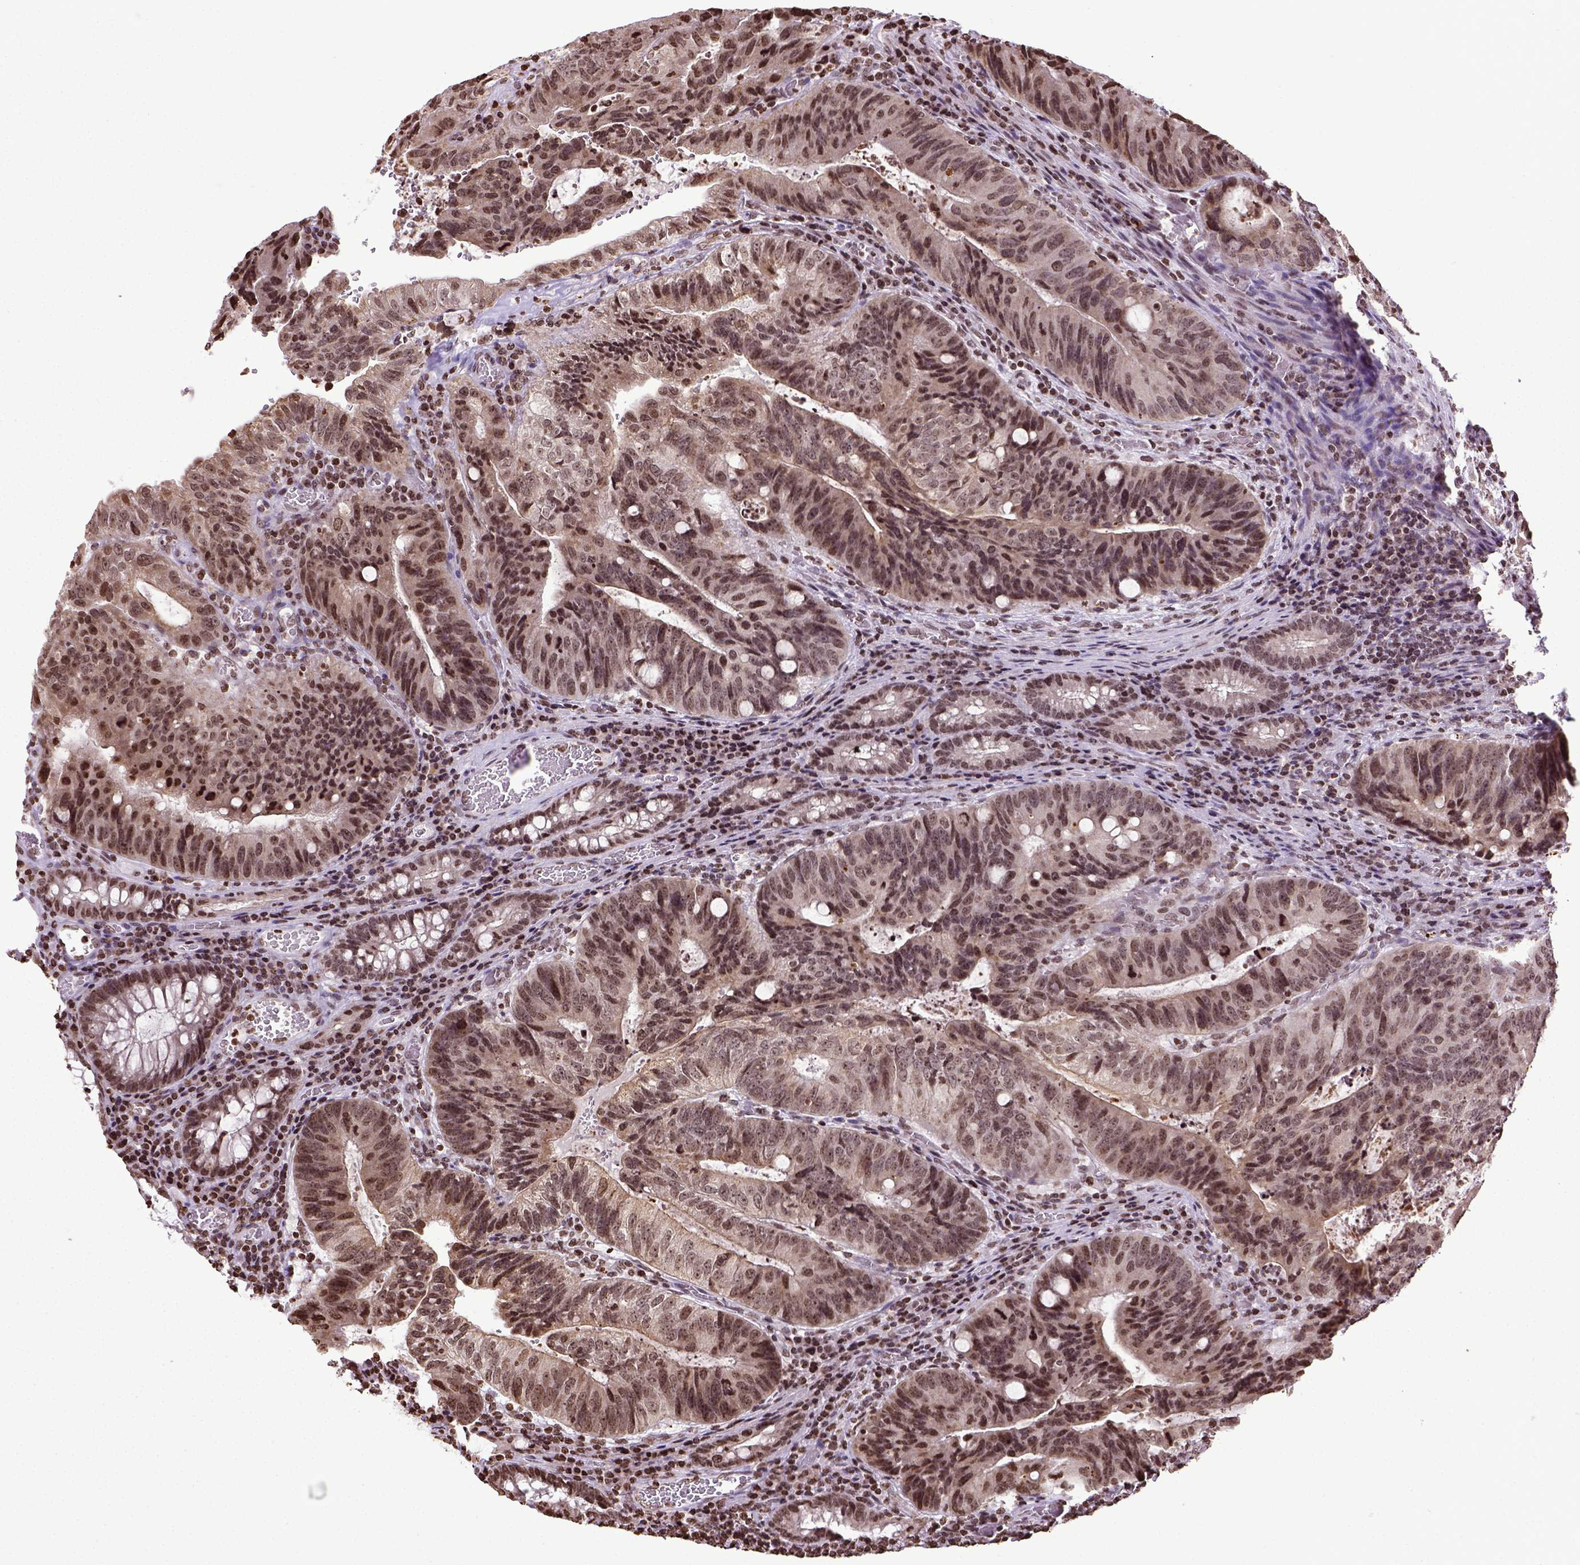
{"staining": {"intensity": "moderate", "quantity": ">75%", "location": "nuclear"}, "tissue": "colorectal cancer", "cell_type": "Tumor cells", "image_type": "cancer", "snomed": [{"axis": "morphology", "description": "Adenocarcinoma, NOS"}, {"axis": "topography", "description": "Colon"}], "caption": "Moderate nuclear protein expression is present in about >75% of tumor cells in colorectal cancer.", "gene": "ZNF75D", "patient": {"sex": "male", "age": 67}}